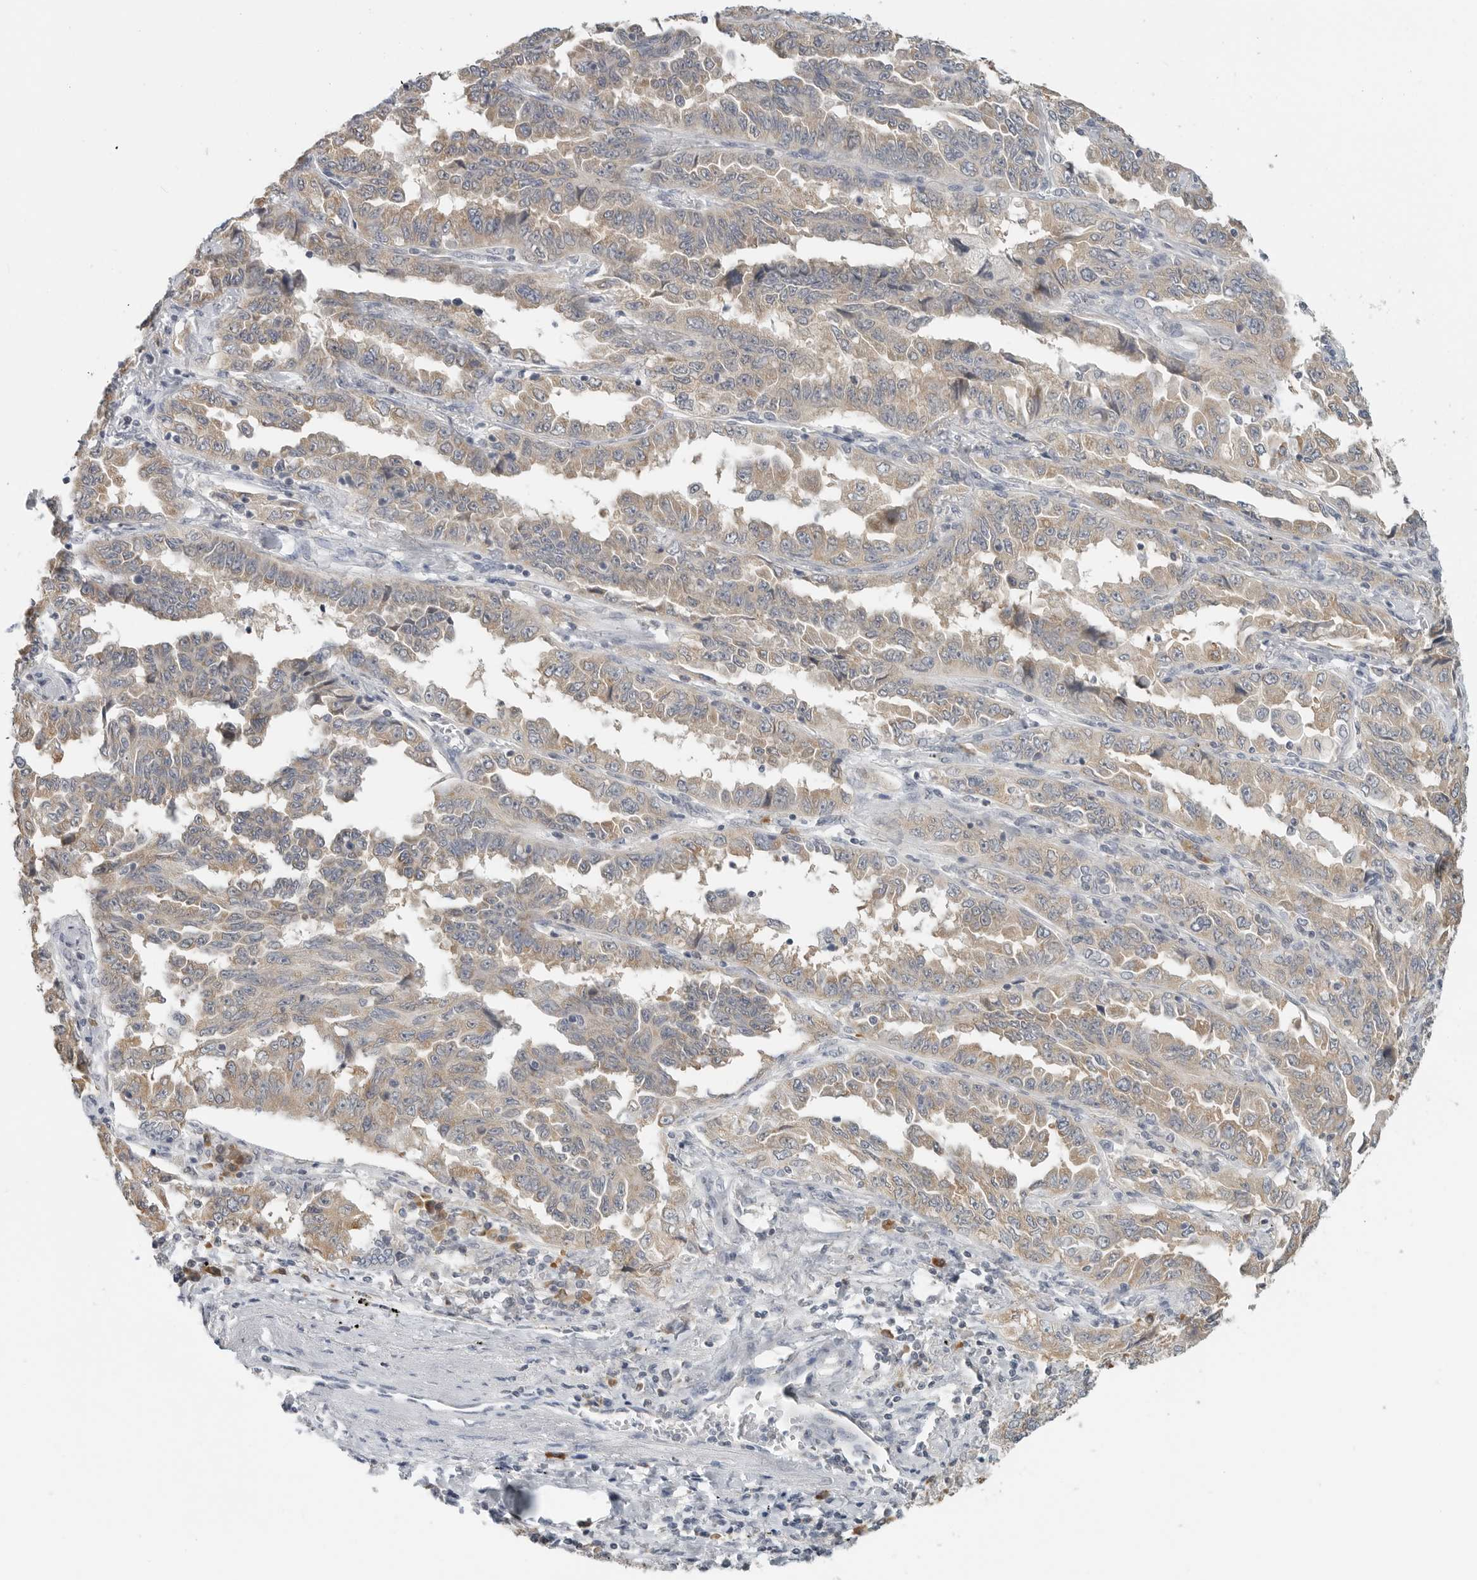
{"staining": {"intensity": "moderate", "quantity": ">75%", "location": "cytoplasmic/membranous"}, "tissue": "lung cancer", "cell_type": "Tumor cells", "image_type": "cancer", "snomed": [{"axis": "morphology", "description": "Adenocarcinoma, NOS"}, {"axis": "topography", "description": "Lung"}], "caption": "A photomicrograph of adenocarcinoma (lung) stained for a protein exhibits moderate cytoplasmic/membranous brown staining in tumor cells.", "gene": "IL12RB2", "patient": {"sex": "female", "age": 51}}